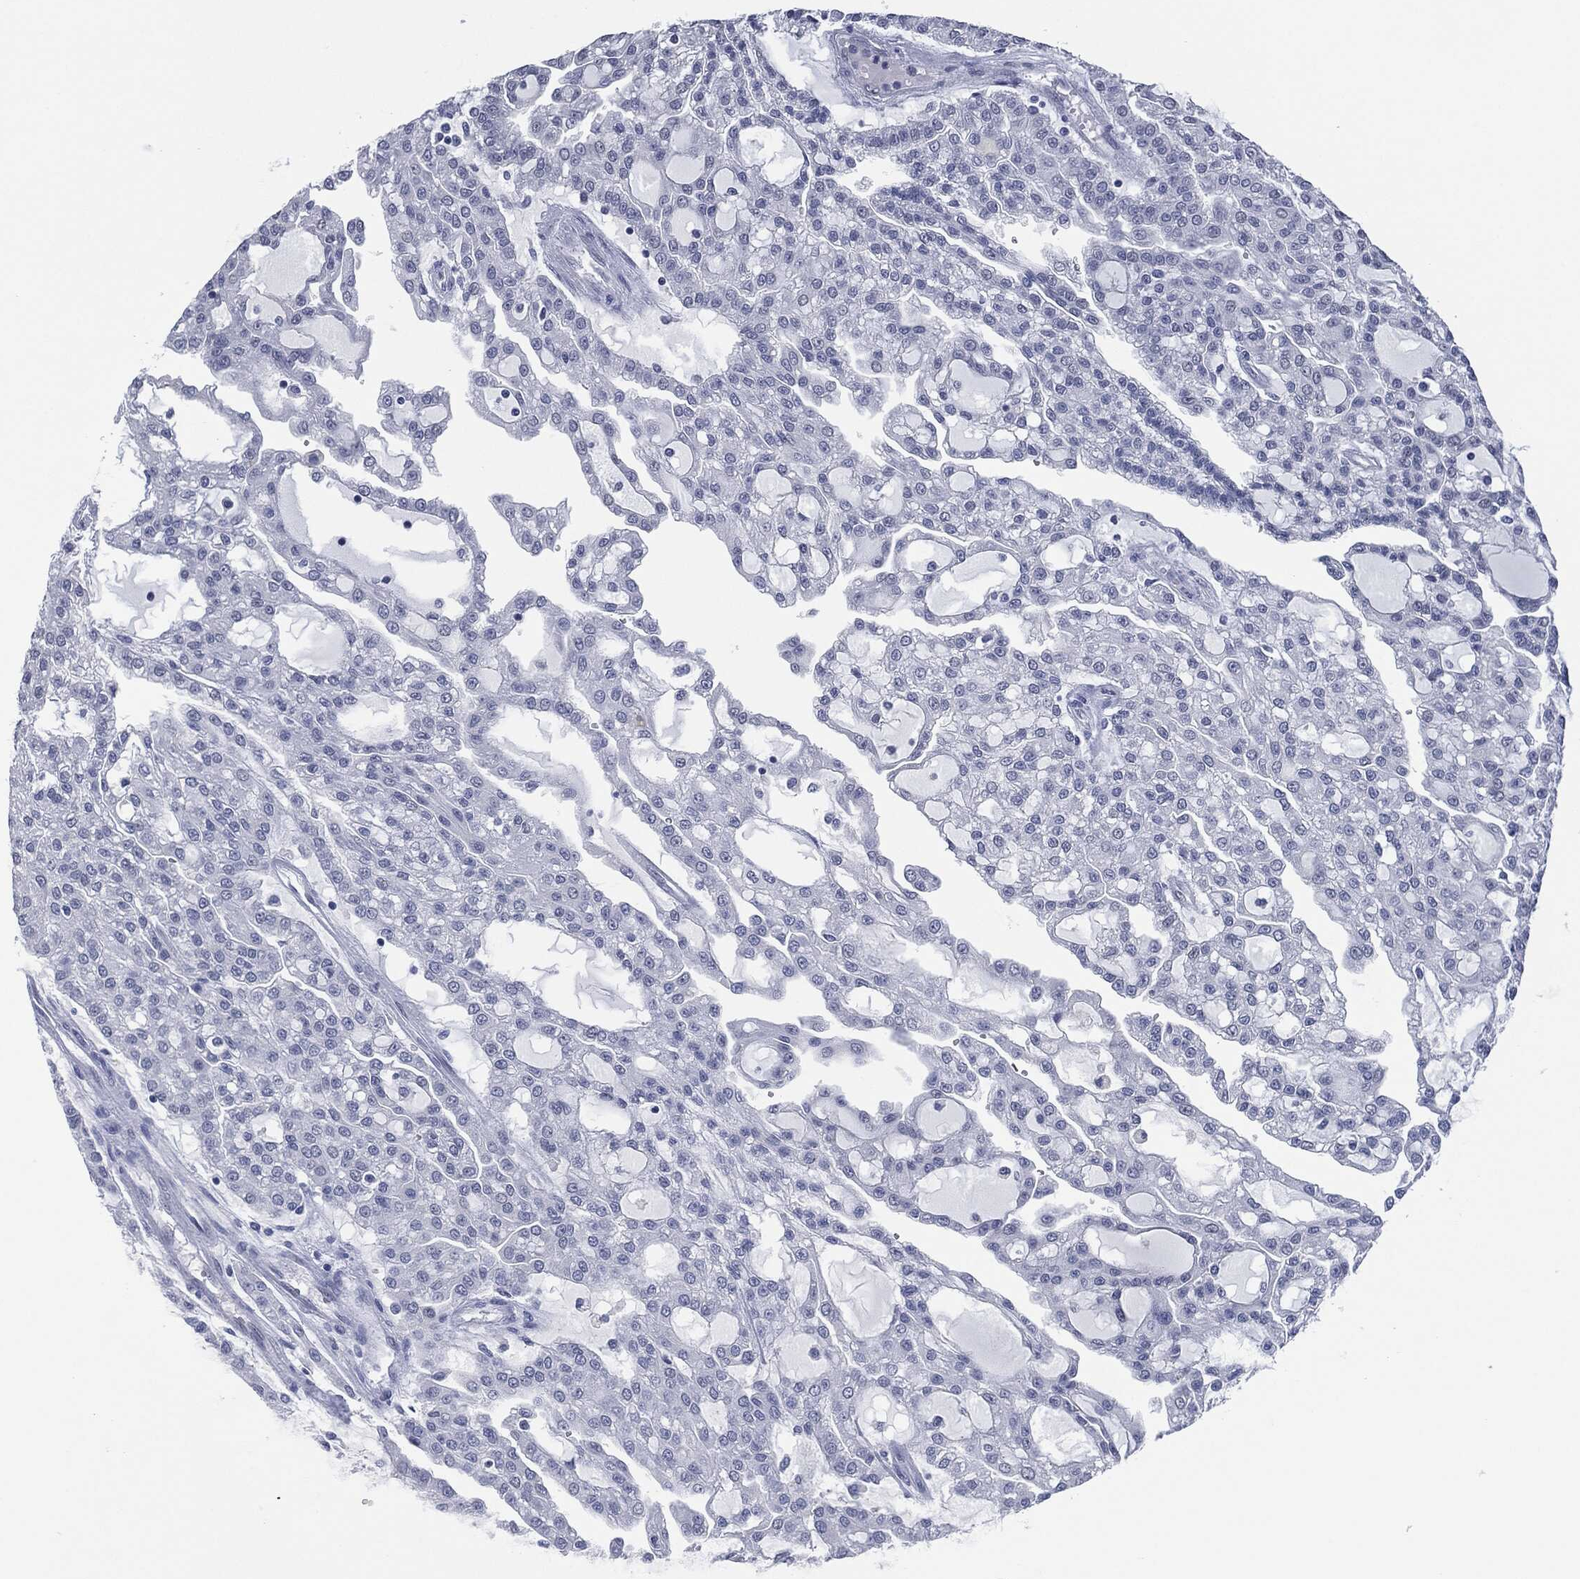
{"staining": {"intensity": "negative", "quantity": "none", "location": "none"}, "tissue": "renal cancer", "cell_type": "Tumor cells", "image_type": "cancer", "snomed": [{"axis": "morphology", "description": "Adenocarcinoma, NOS"}, {"axis": "topography", "description": "Kidney"}], "caption": "The image displays no significant positivity in tumor cells of renal adenocarcinoma.", "gene": "MUC16", "patient": {"sex": "male", "age": 63}}